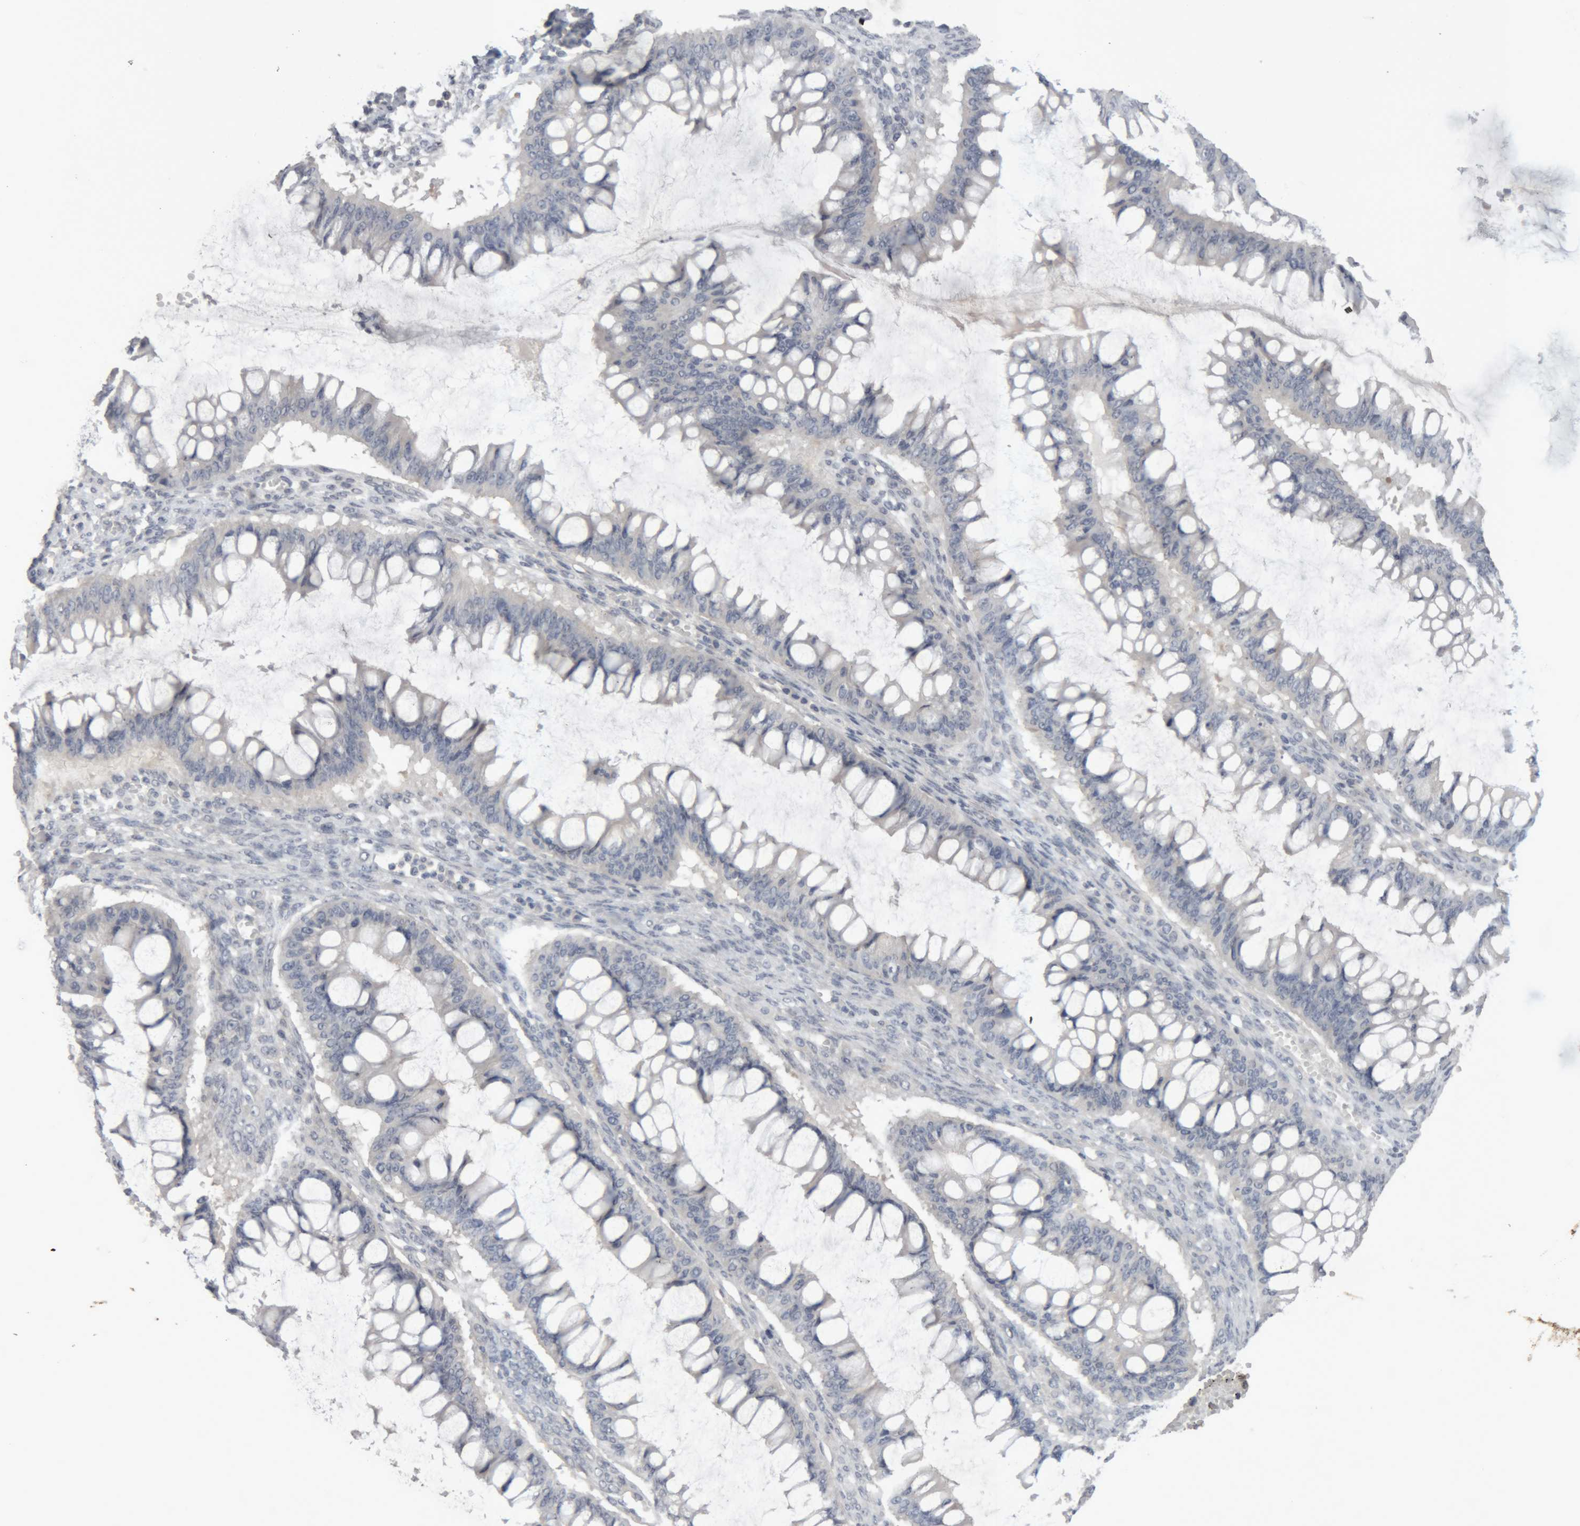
{"staining": {"intensity": "negative", "quantity": "none", "location": "none"}, "tissue": "ovarian cancer", "cell_type": "Tumor cells", "image_type": "cancer", "snomed": [{"axis": "morphology", "description": "Cystadenocarcinoma, mucinous, NOS"}, {"axis": "topography", "description": "Ovary"}], "caption": "Tumor cells are negative for protein expression in human ovarian cancer (mucinous cystadenocarcinoma).", "gene": "NFATC2", "patient": {"sex": "female", "age": 73}}